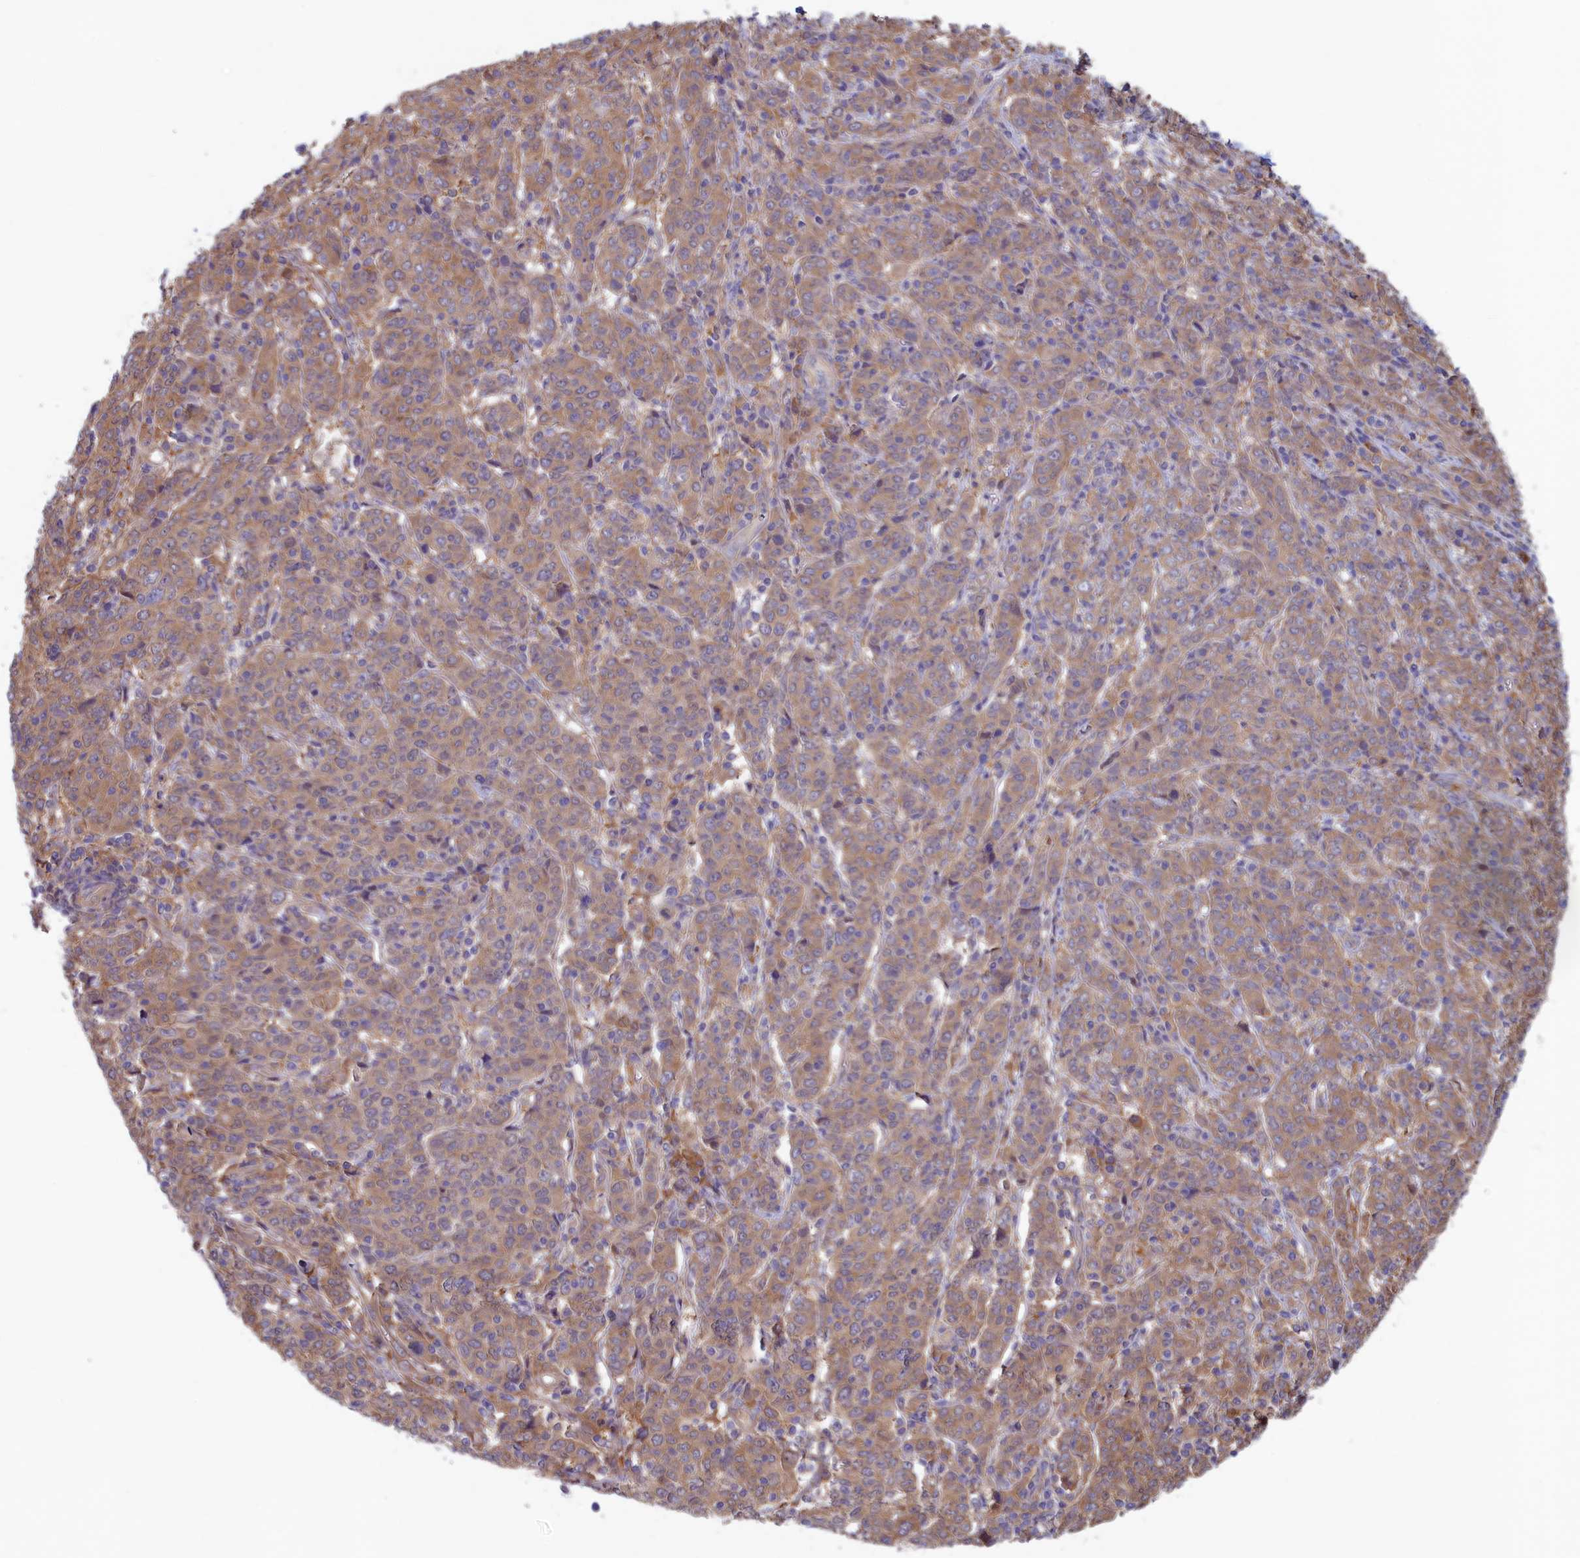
{"staining": {"intensity": "weak", "quantity": ">75%", "location": "cytoplasmic/membranous"}, "tissue": "cervical cancer", "cell_type": "Tumor cells", "image_type": "cancer", "snomed": [{"axis": "morphology", "description": "Squamous cell carcinoma, NOS"}, {"axis": "topography", "description": "Cervix"}], "caption": "Brown immunohistochemical staining in human cervical cancer exhibits weak cytoplasmic/membranous positivity in about >75% of tumor cells.", "gene": "SYNDIG1L", "patient": {"sex": "female", "age": 67}}